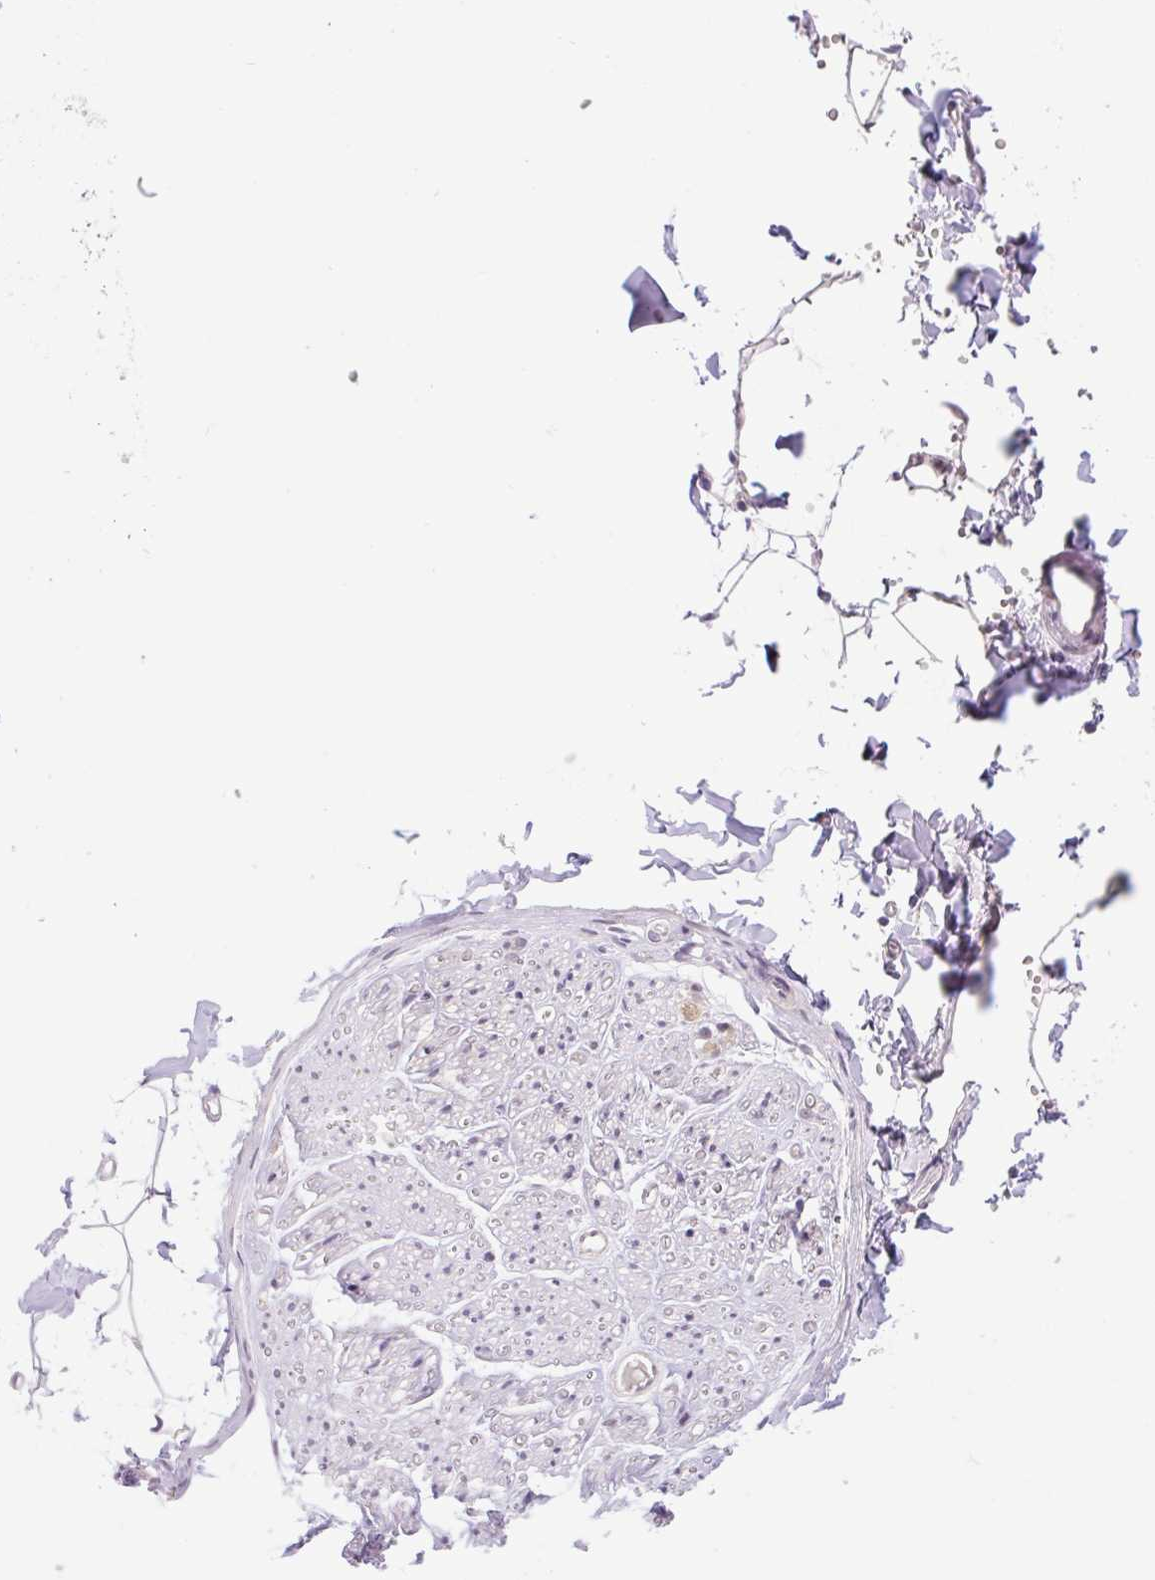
{"staining": {"intensity": "negative", "quantity": "none", "location": "none"}, "tissue": "adipose tissue", "cell_type": "Adipocytes", "image_type": "normal", "snomed": [{"axis": "morphology", "description": "Normal tissue, NOS"}, {"axis": "topography", "description": "Cartilage tissue"}, {"axis": "topography", "description": "Bronchus"}, {"axis": "topography", "description": "Peripheral nerve tissue"}], "caption": "Adipocytes are negative for brown protein staining in normal adipose tissue.", "gene": "ICE1", "patient": {"sex": "female", "age": 59}}